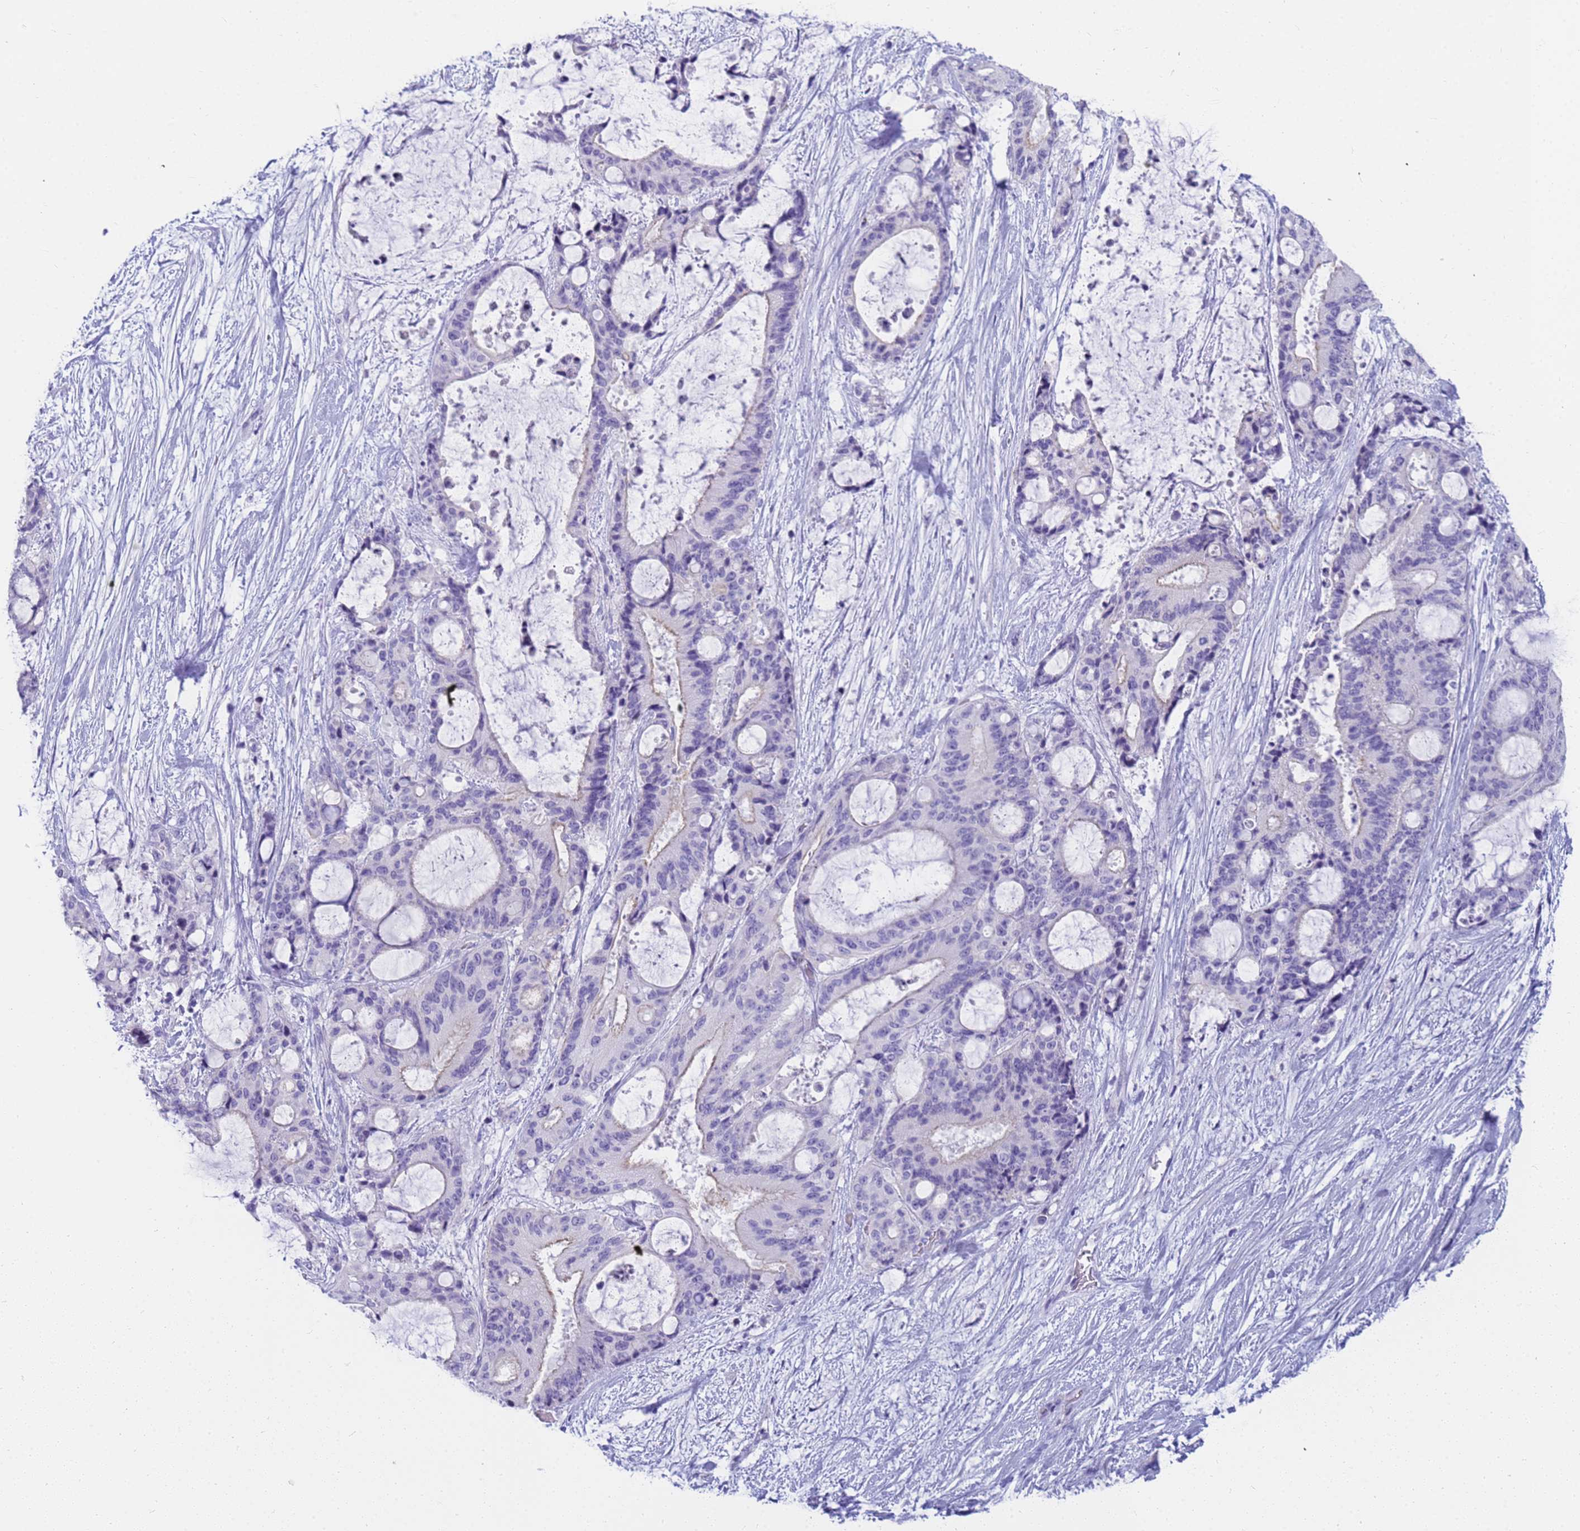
{"staining": {"intensity": "negative", "quantity": "none", "location": "none"}, "tissue": "liver cancer", "cell_type": "Tumor cells", "image_type": "cancer", "snomed": [{"axis": "morphology", "description": "Normal tissue, NOS"}, {"axis": "morphology", "description": "Cholangiocarcinoma"}, {"axis": "topography", "description": "Liver"}, {"axis": "topography", "description": "Peripheral nerve tissue"}], "caption": "IHC histopathology image of neoplastic tissue: liver cholangiocarcinoma stained with DAB (3,3'-diaminobenzidine) demonstrates no significant protein expression in tumor cells.", "gene": "RNASE2", "patient": {"sex": "female", "age": 73}}